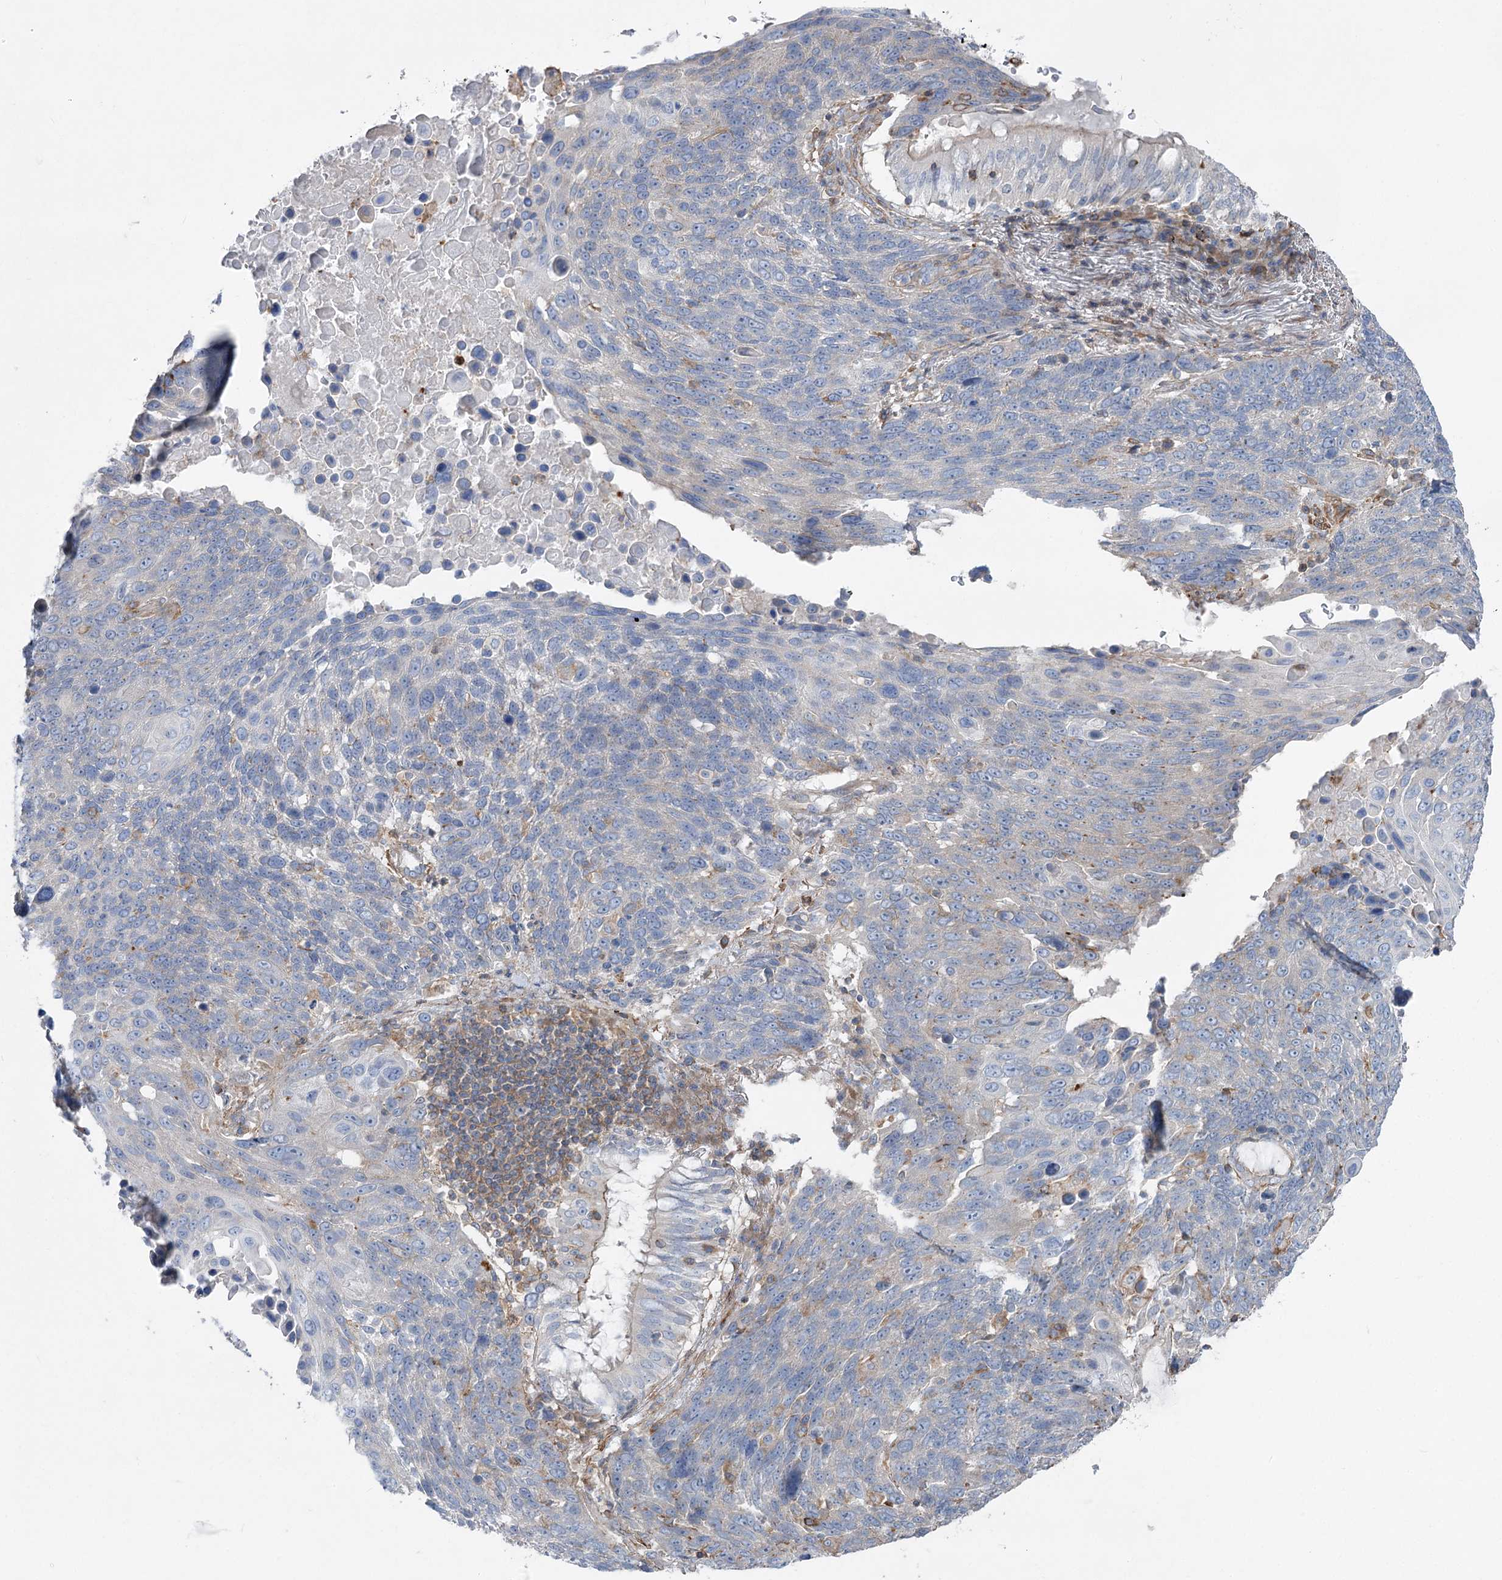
{"staining": {"intensity": "negative", "quantity": "none", "location": "none"}, "tissue": "lung cancer", "cell_type": "Tumor cells", "image_type": "cancer", "snomed": [{"axis": "morphology", "description": "Squamous cell carcinoma, NOS"}, {"axis": "topography", "description": "Lung"}], "caption": "This micrograph is of lung squamous cell carcinoma stained with immunohistochemistry (IHC) to label a protein in brown with the nuclei are counter-stained blue. There is no expression in tumor cells. Brightfield microscopy of immunohistochemistry stained with DAB (3,3'-diaminobenzidine) (brown) and hematoxylin (blue), captured at high magnification.", "gene": "LARP1B", "patient": {"sex": "male", "age": 66}}